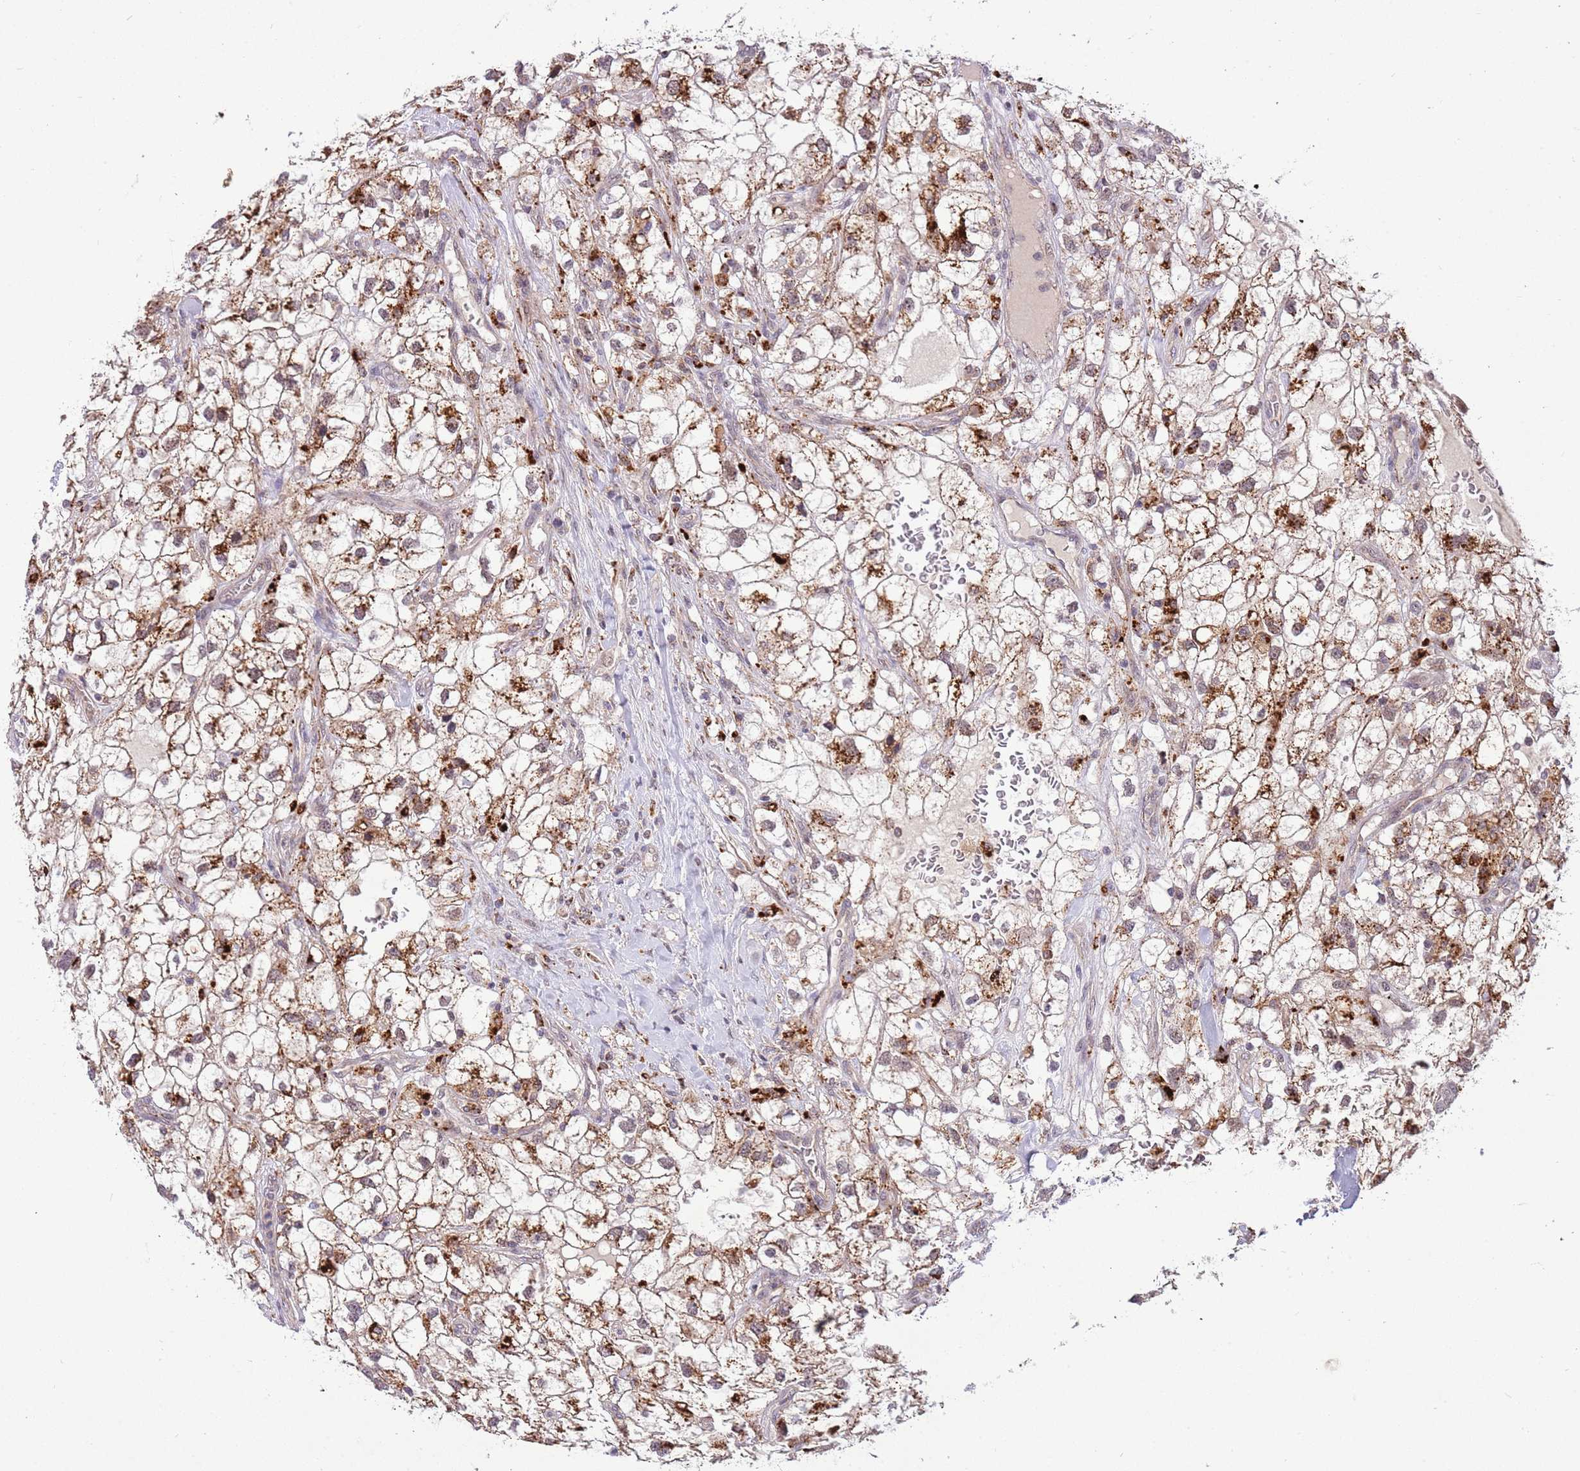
{"staining": {"intensity": "moderate", "quantity": ">75%", "location": "cytoplasmic/membranous"}, "tissue": "renal cancer", "cell_type": "Tumor cells", "image_type": "cancer", "snomed": [{"axis": "morphology", "description": "Adenocarcinoma, NOS"}, {"axis": "topography", "description": "Kidney"}], "caption": "High-magnification brightfield microscopy of renal cancer (adenocarcinoma) stained with DAB (3,3'-diaminobenzidine) (brown) and counterstained with hematoxylin (blue). tumor cells exhibit moderate cytoplasmic/membranous positivity is seen in about>75% of cells.", "gene": "TRIM27", "patient": {"sex": "male", "age": 59}}